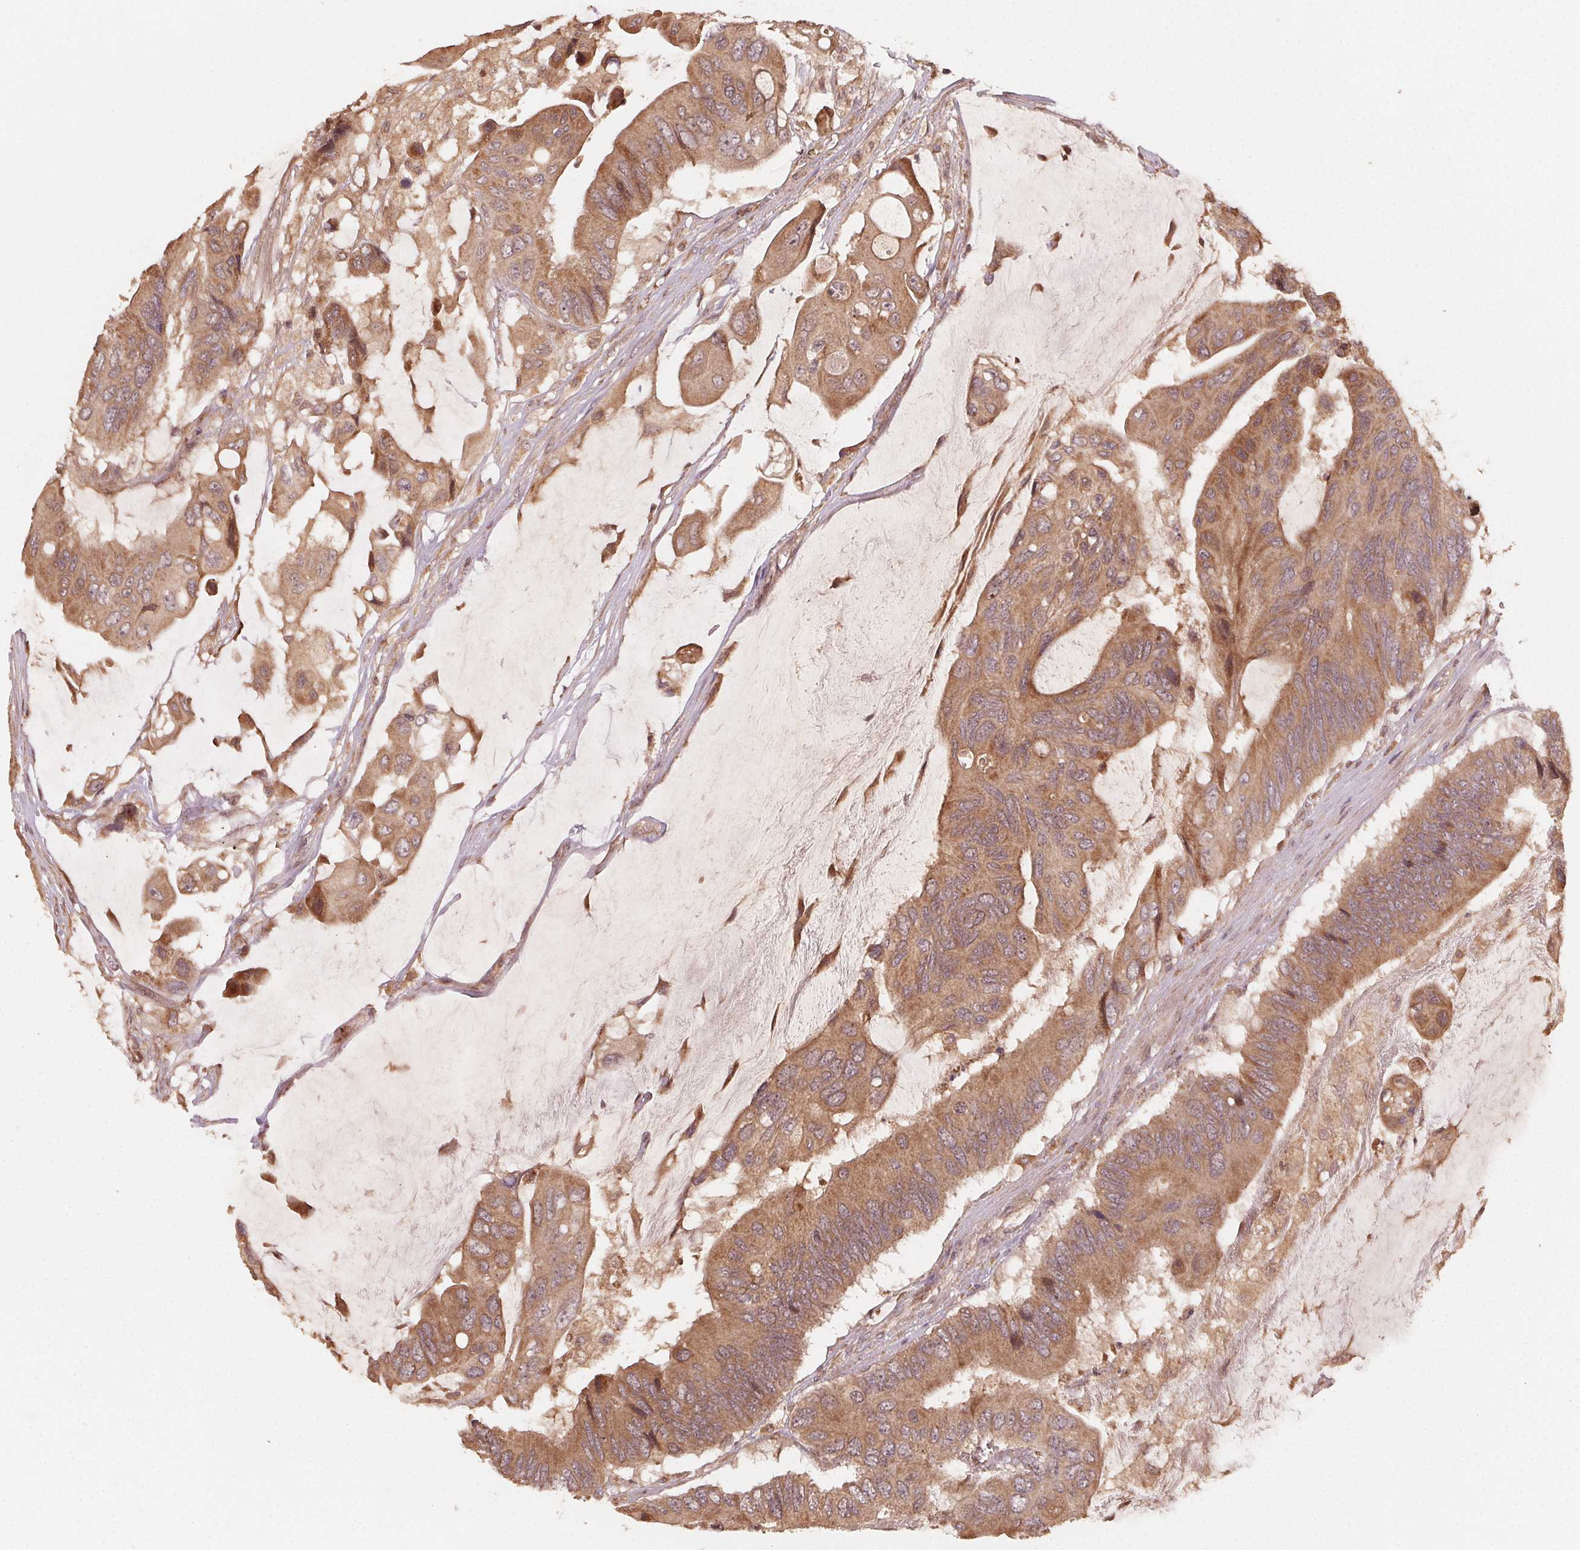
{"staining": {"intensity": "moderate", "quantity": ">75%", "location": "cytoplasmic/membranous"}, "tissue": "colorectal cancer", "cell_type": "Tumor cells", "image_type": "cancer", "snomed": [{"axis": "morphology", "description": "Adenocarcinoma, NOS"}, {"axis": "topography", "description": "Rectum"}], "caption": "Human adenocarcinoma (colorectal) stained with a protein marker displays moderate staining in tumor cells.", "gene": "WBP2", "patient": {"sex": "male", "age": 63}}